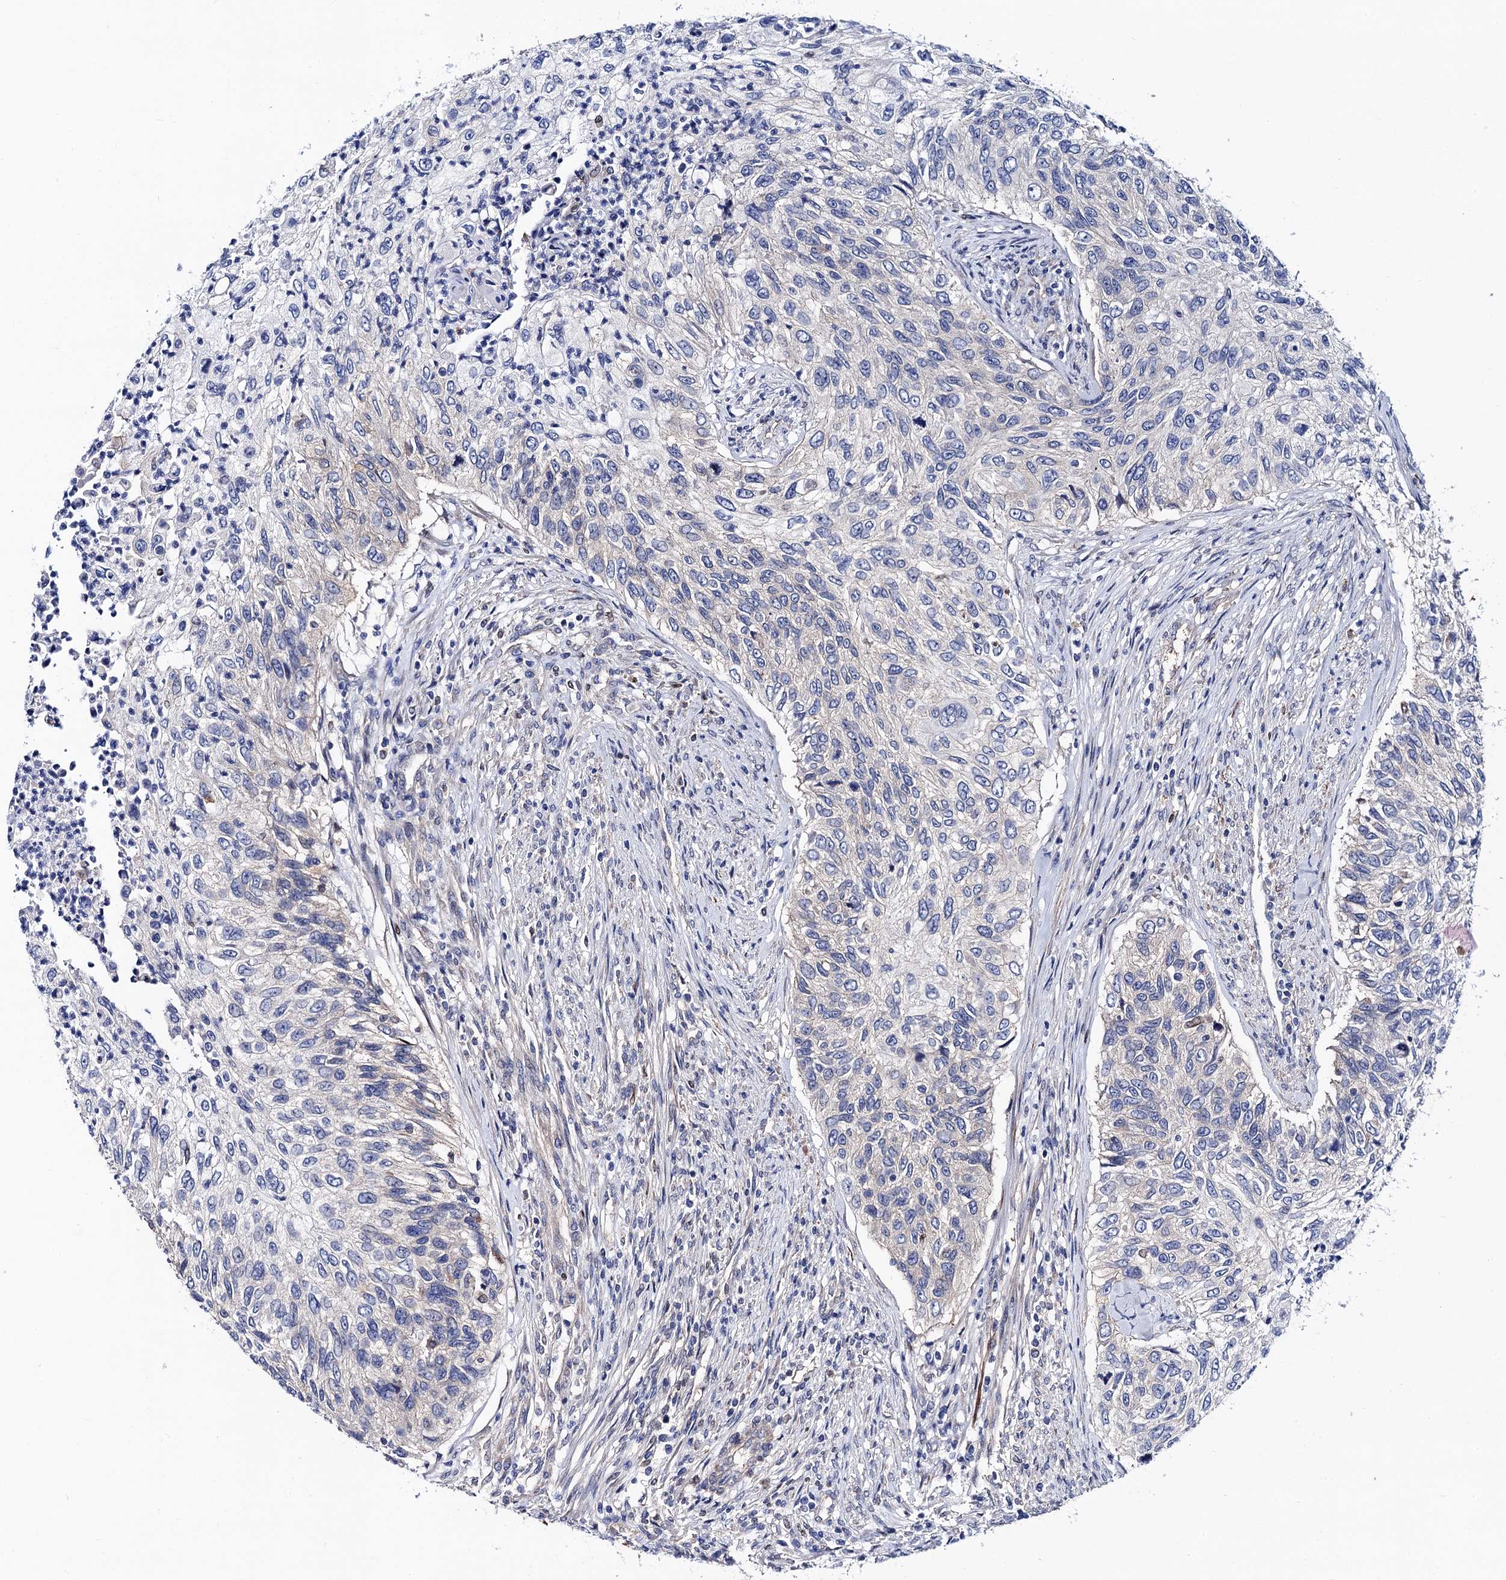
{"staining": {"intensity": "negative", "quantity": "none", "location": "none"}, "tissue": "urothelial cancer", "cell_type": "Tumor cells", "image_type": "cancer", "snomed": [{"axis": "morphology", "description": "Urothelial carcinoma, High grade"}, {"axis": "topography", "description": "Urinary bladder"}], "caption": "Urothelial cancer was stained to show a protein in brown. There is no significant expression in tumor cells. (DAB immunohistochemistry (IHC) with hematoxylin counter stain).", "gene": "ZDHHC18", "patient": {"sex": "female", "age": 60}}